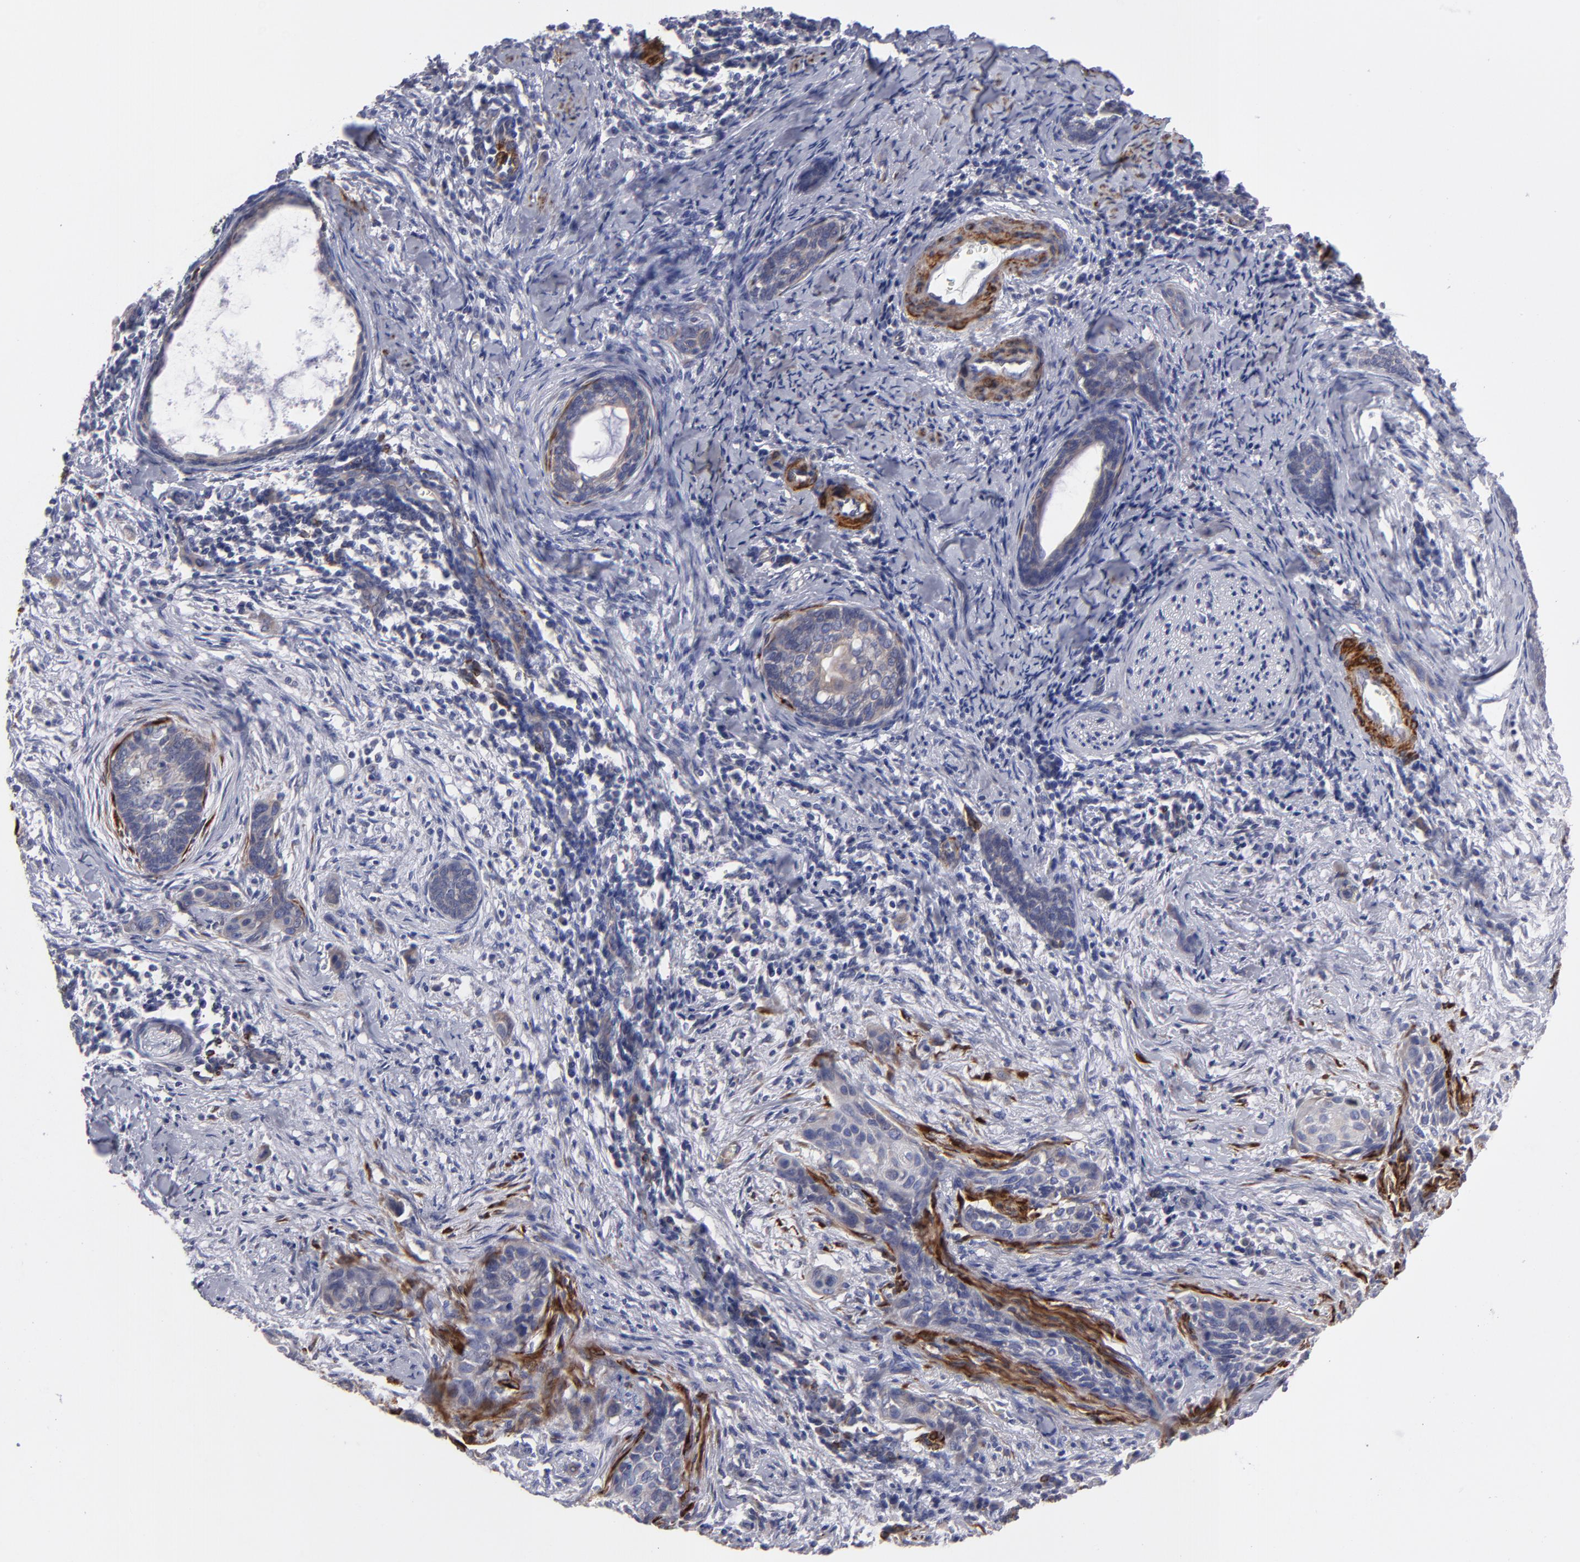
{"staining": {"intensity": "weak", "quantity": ">75%", "location": "cytoplasmic/membranous"}, "tissue": "cervical cancer", "cell_type": "Tumor cells", "image_type": "cancer", "snomed": [{"axis": "morphology", "description": "Squamous cell carcinoma, NOS"}, {"axis": "topography", "description": "Cervix"}], "caption": "The micrograph demonstrates a brown stain indicating the presence of a protein in the cytoplasmic/membranous of tumor cells in cervical squamous cell carcinoma.", "gene": "SLMAP", "patient": {"sex": "female", "age": 33}}